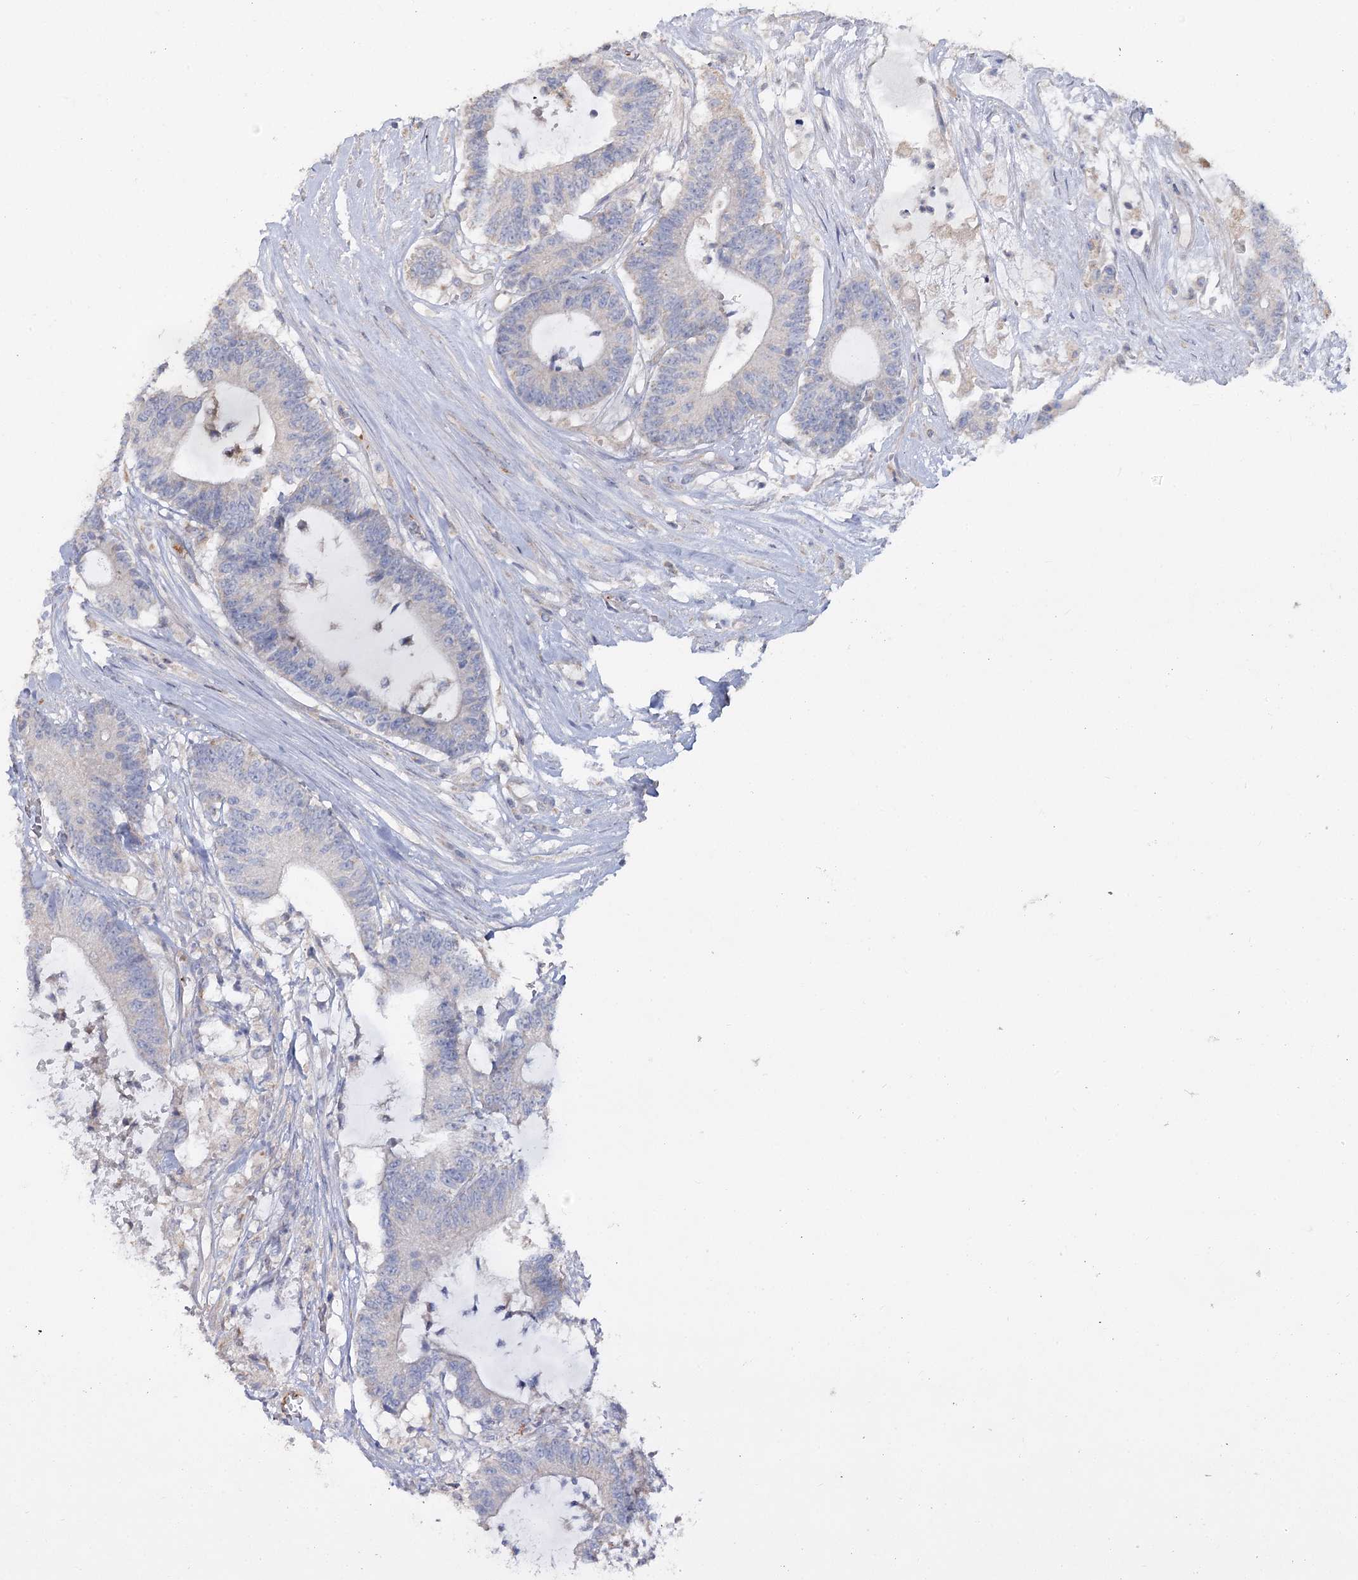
{"staining": {"intensity": "negative", "quantity": "none", "location": "none"}, "tissue": "colorectal cancer", "cell_type": "Tumor cells", "image_type": "cancer", "snomed": [{"axis": "morphology", "description": "Adenocarcinoma, NOS"}, {"axis": "topography", "description": "Colon"}], "caption": "Adenocarcinoma (colorectal) was stained to show a protein in brown. There is no significant expression in tumor cells. The staining is performed using DAB brown chromogen with nuclei counter-stained in using hematoxylin.", "gene": "TMEM187", "patient": {"sex": "female", "age": 84}}